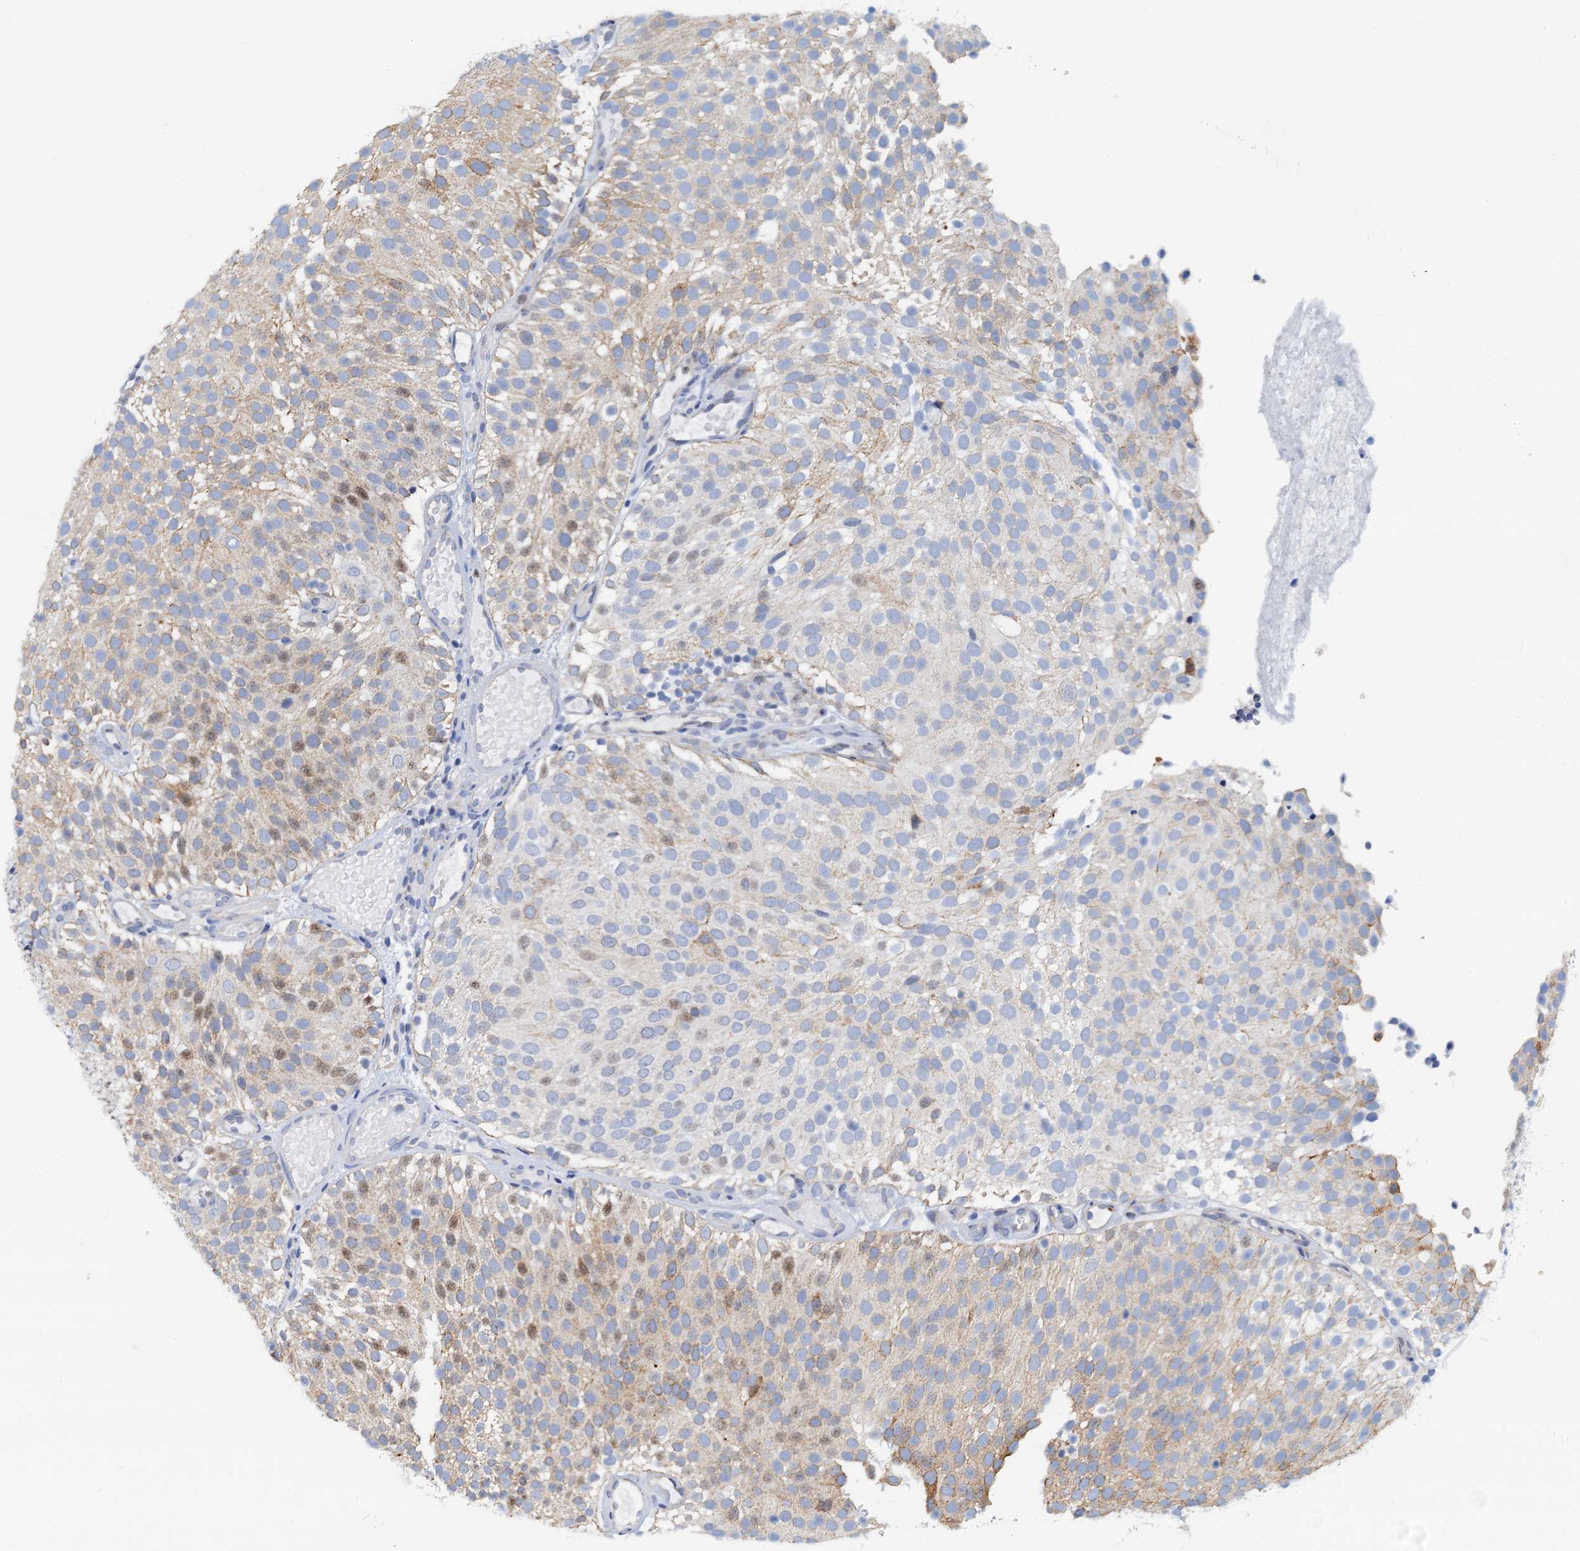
{"staining": {"intensity": "weak", "quantity": "<25%", "location": "cytoplasmic/membranous,nuclear"}, "tissue": "urothelial cancer", "cell_type": "Tumor cells", "image_type": "cancer", "snomed": [{"axis": "morphology", "description": "Urothelial carcinoma, Low grade"}, {"axis": "topography", "description": "Urinary bladder"}], "caption": "Photomicrograph shows no significant protein staining in tumor cells of urothelial carcinoma (low-grade). The staining is performed using DAB (3,3'-diaminobenzidine) brown chromogen with nuclei counter-stained in using hematoxylin.", "gene": "PTGES3", "patient": {"sex": "male", "age": 78}}